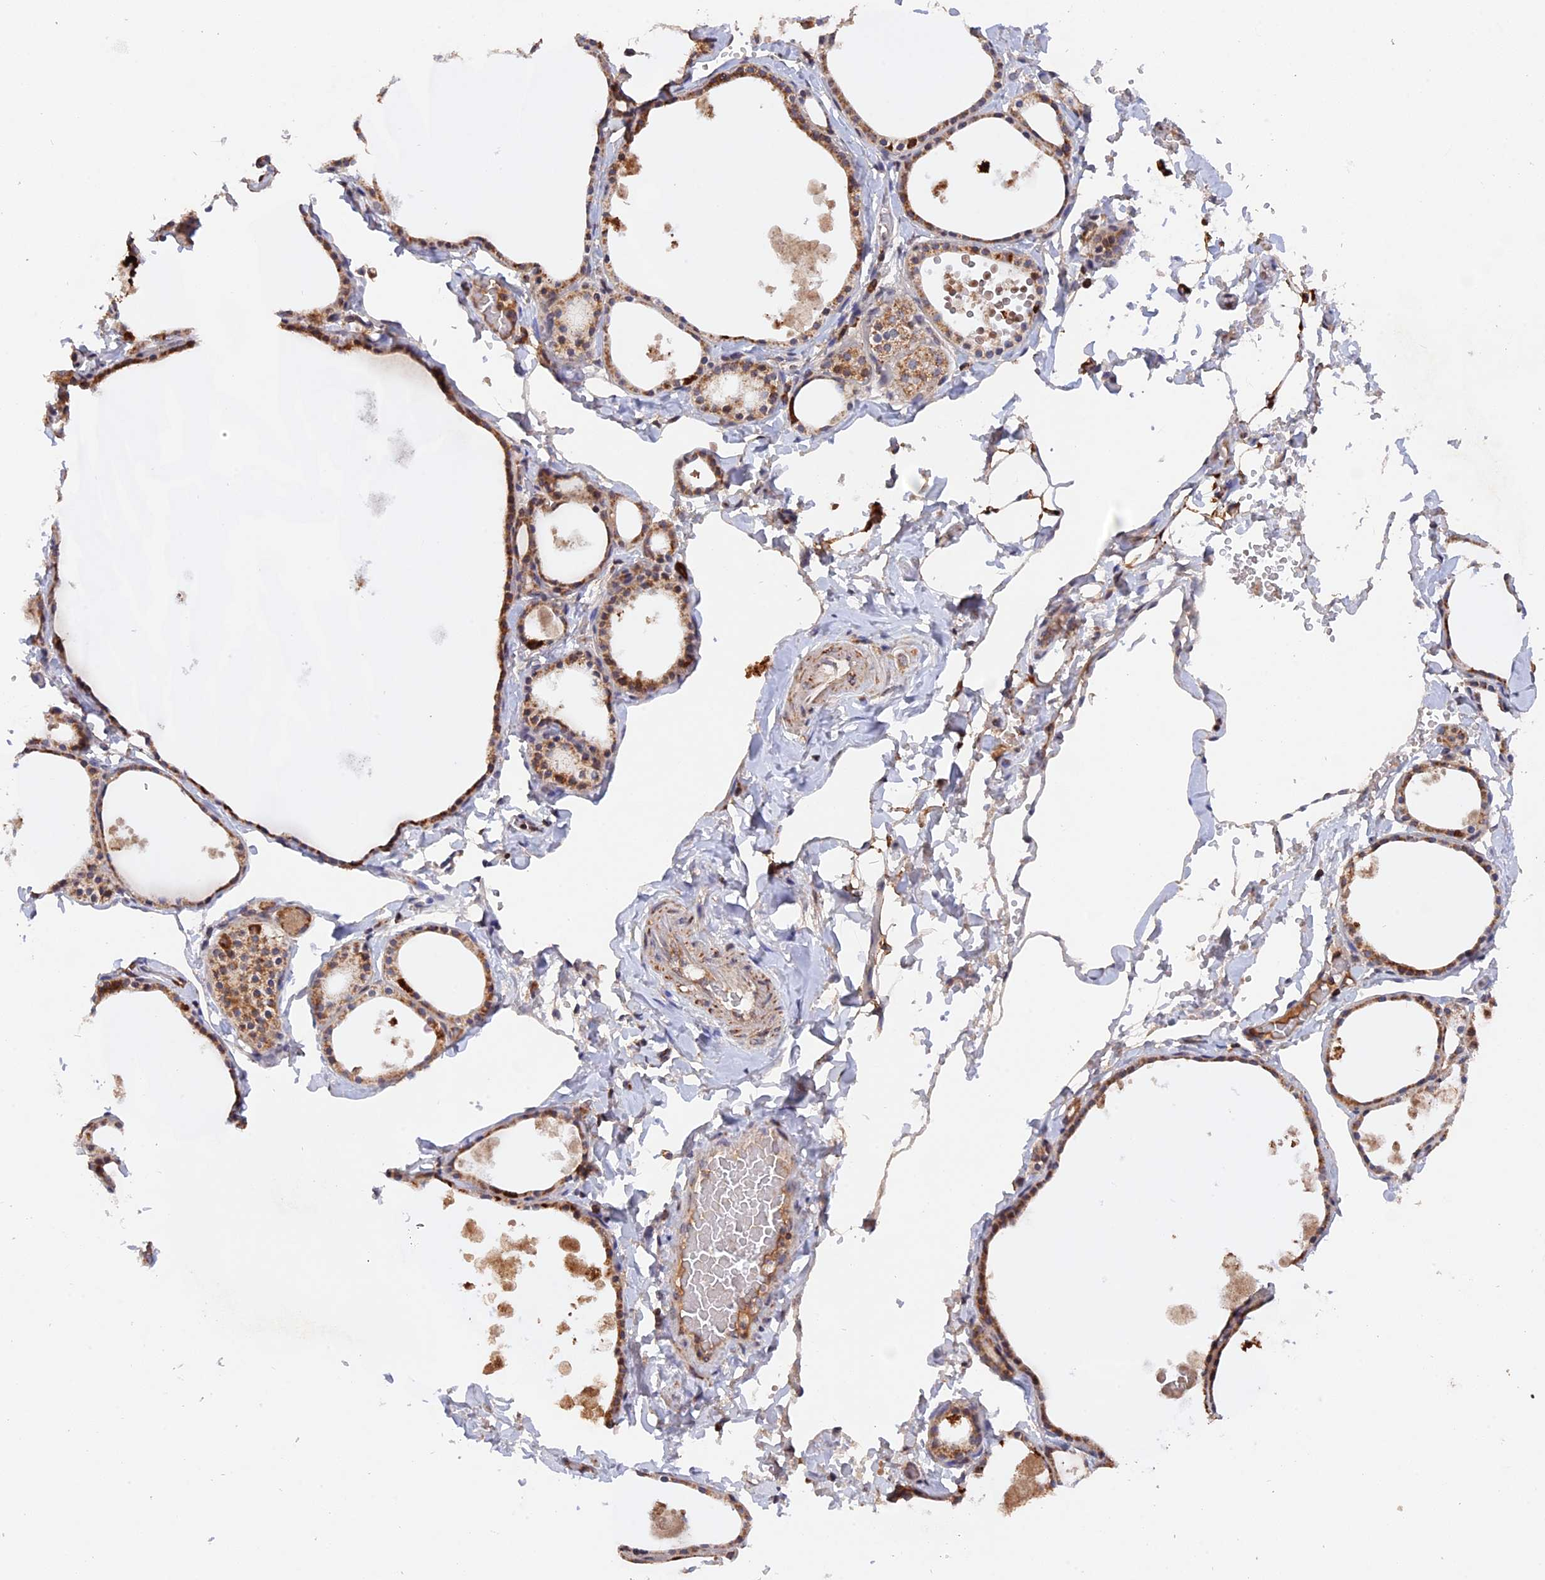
{"staining": {"intensity": "moderate", "quantity": ">75%", "location": "cytoplasmic/membranous"}, "tissue": "thyroid gland", "cell_type": "Glandular cells", "image_type": "normal", "snomed": [{"axis": "morphology", "description": "Normal tissue, NOS"}, {"axis": "topography", "description": "Thyroid gland"}], "caption": "Moderate cytoplasmic/membranous protein expression is seen in about >75% of glandular cells in thyroid gland. (DAB (3,3'-diaminobenzidine) IHC, brown staining for protein, blue staining for nuclei).", "gene": "MPV17L", "patient": {"sex": "male", "age": 56}}